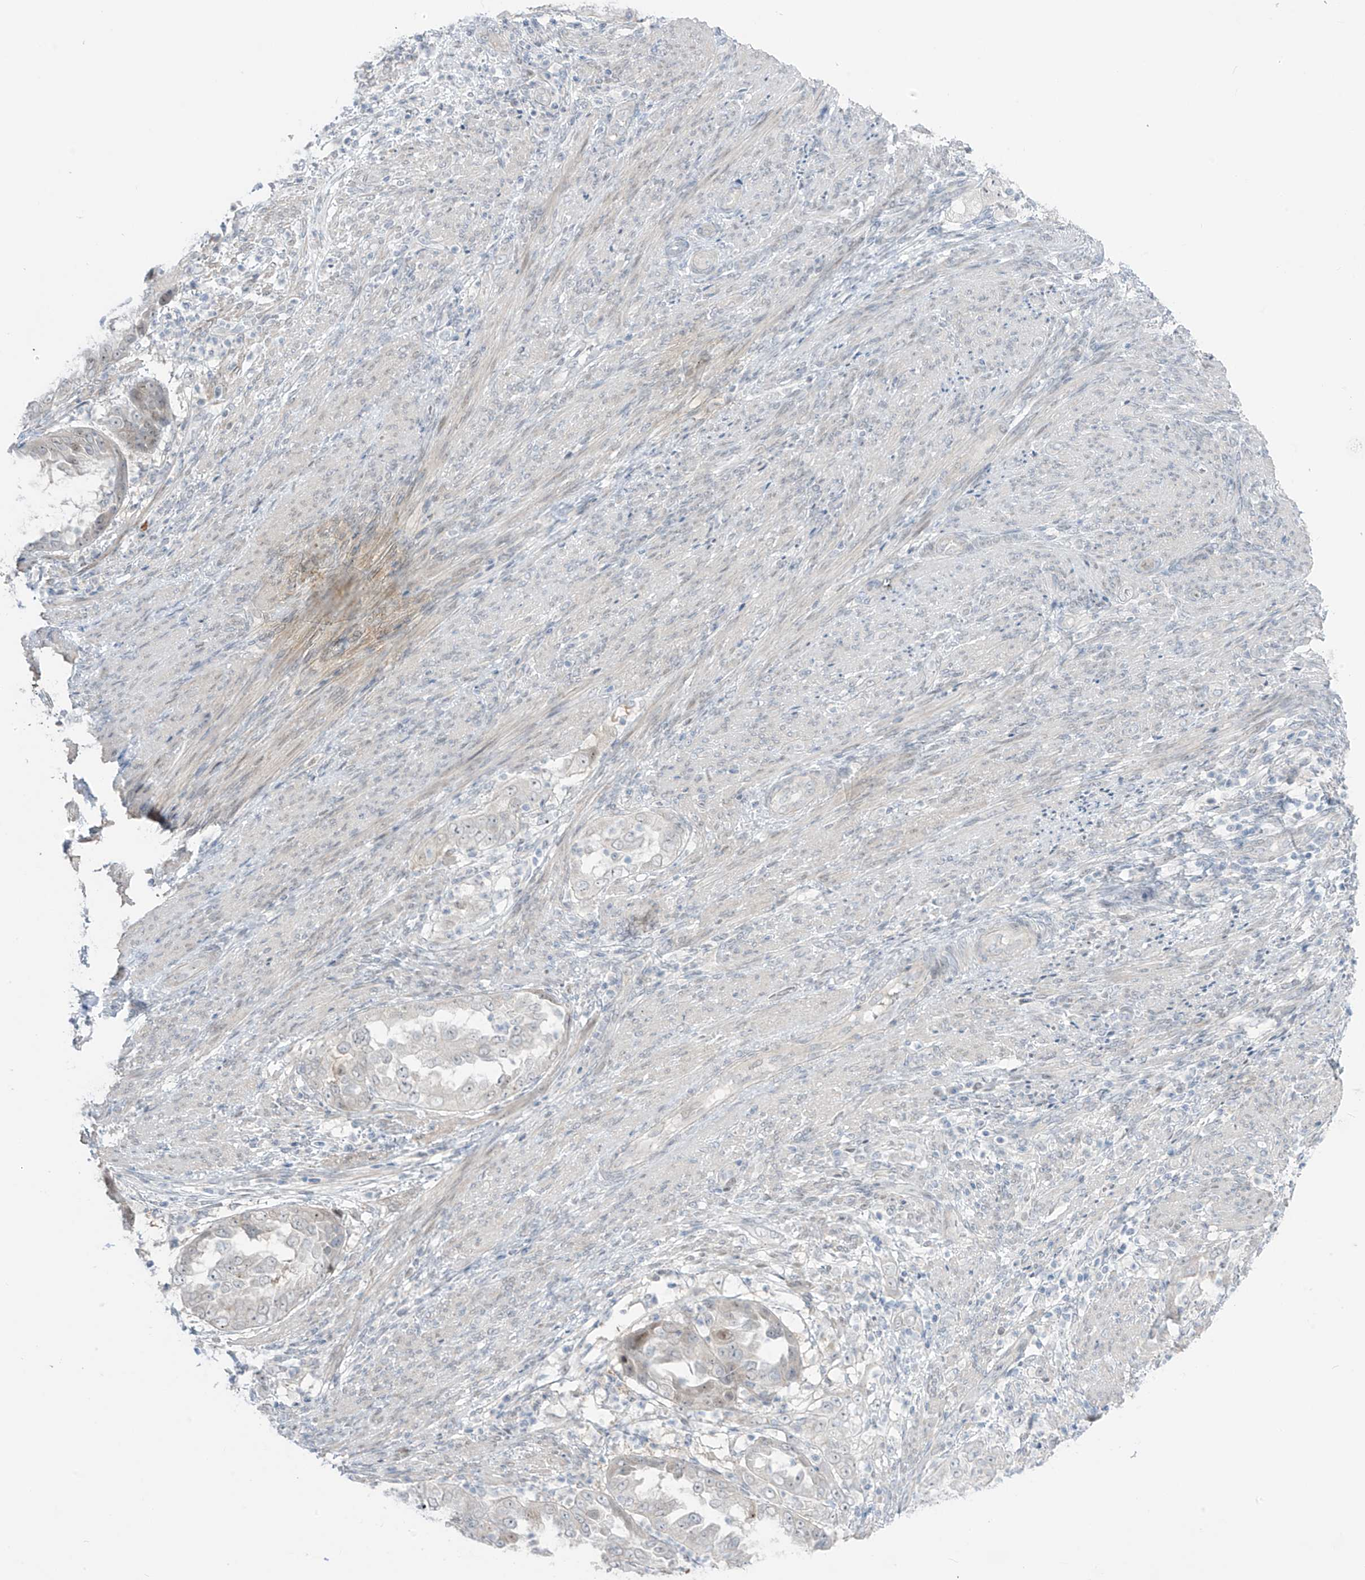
{"staining": {"intensity": "weak", "quantity": "<25%", "location": "cytoplasmic/membranous,nuclear"}, "tissue": "endometrial cancer", "cell_type": "Tumor cells", "image_type": "cancer", "snomed": [{"axis": "morphology", "description": "Adenocarcinoma, NOS"}, {"axis": "topography", "description": "Endometrium"}], "caption": "Immunohistochemistry image of adenocarcinoma (endometrial) stained for a protein (brown), which exhibits no positivity in tumor cells.", "gene": "ASPRV1", "patient": {"sex": "female", "age": 85}}